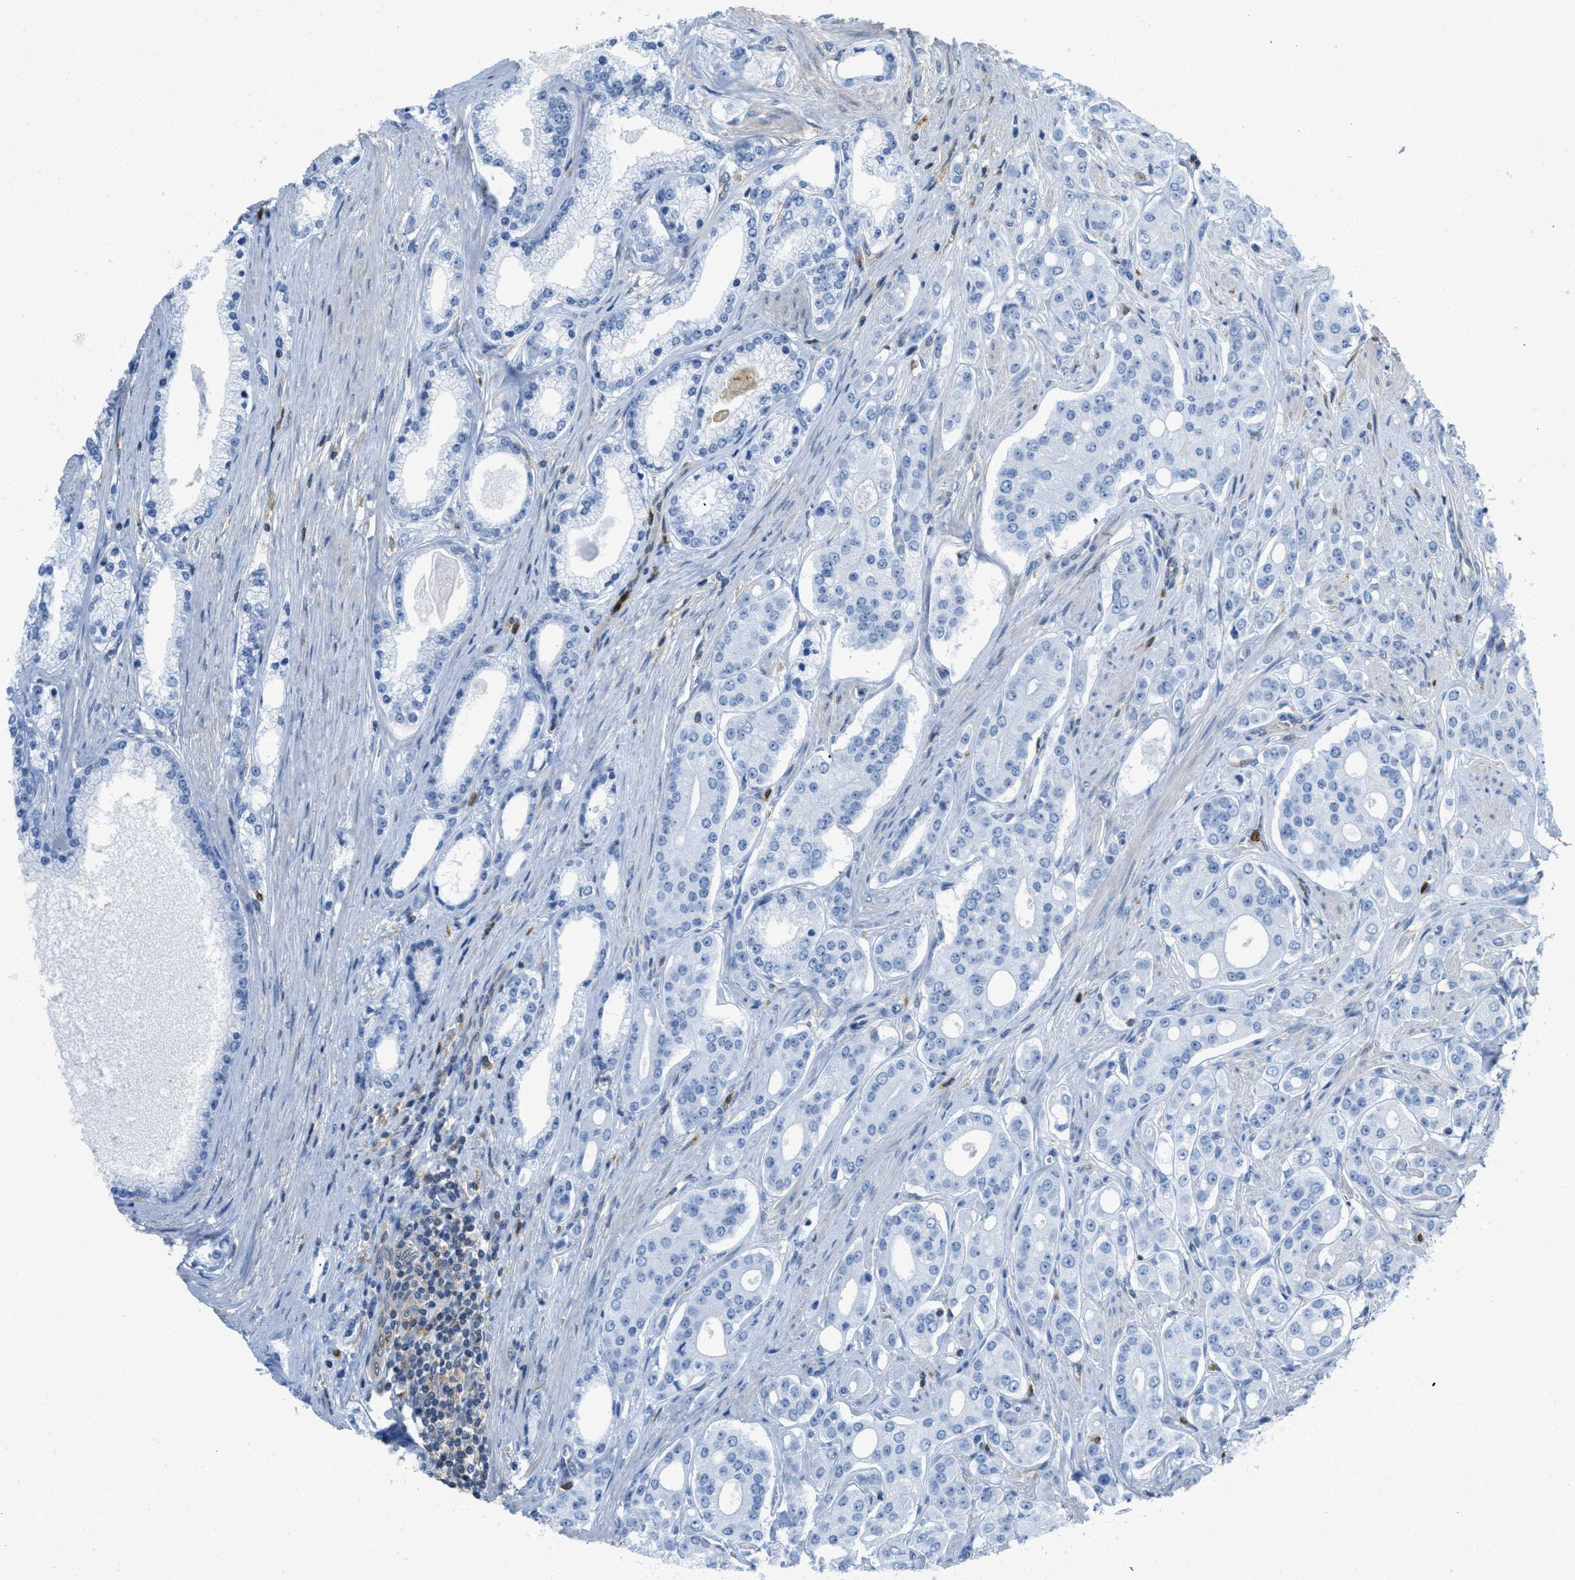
{"staining": {"intensity": "negative", "quantity": "none", "location": "none"}, "tissue": "prostate cancer", "cell_type": "Tumor cells", "image_type": "cancer", "snomed": [{"axis": "morphology", "description": "Adenocarcinoma, High grade"}, {"axis": "topography", "description": "Prostate"}], "caption": "A histopathology image of human prostate cancer (adenocarcinoma (high-grade)) is negative for staining in tumor cells.", "gene": "SERPINB1", "patient": {"sex": "male", "age": 71}}